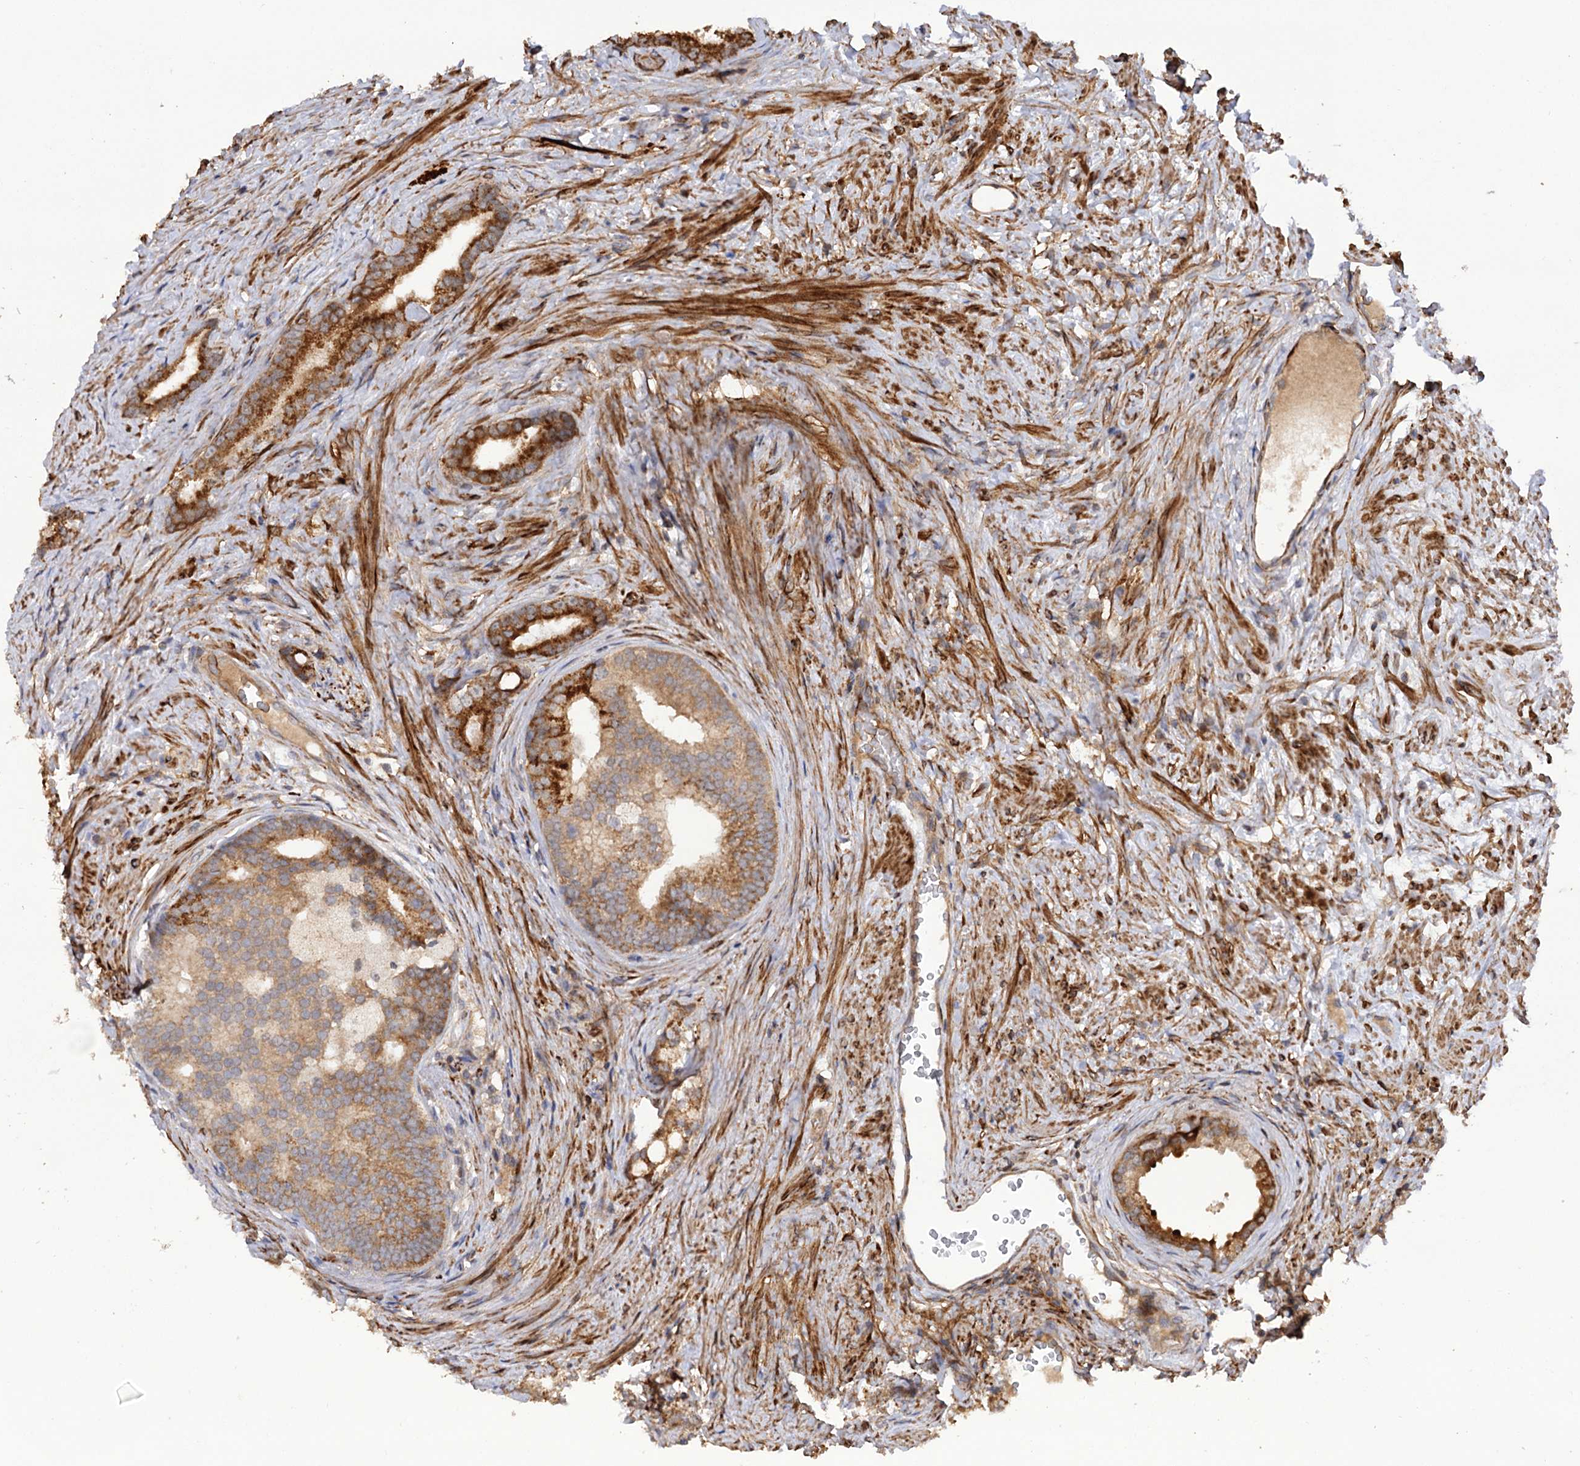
{"staining": {"intensity": "moderate", "quantity": ">75%", "location": "cytoplasmic/membranous"}, "tissue": "prostate cancer", "cell_type": "Tumor cells", "image_type": "cancer", "snomed": [{"axis": "morphology", "description": "Adenocarcinoma, Low grade"}, {"axis": "topography", "description": "Prostate"}], "caption": "This histopathology image reveals prostate cancer stained with immunohistochemistry (IHC) to label a protein in brown. The cytoplasmic/membranous of tumor cells show moderate positivity for the protein. Nuclei are counter-stained blue.", "gene": "FBXW8", "patient": {"sex": "male", "age": 71}}